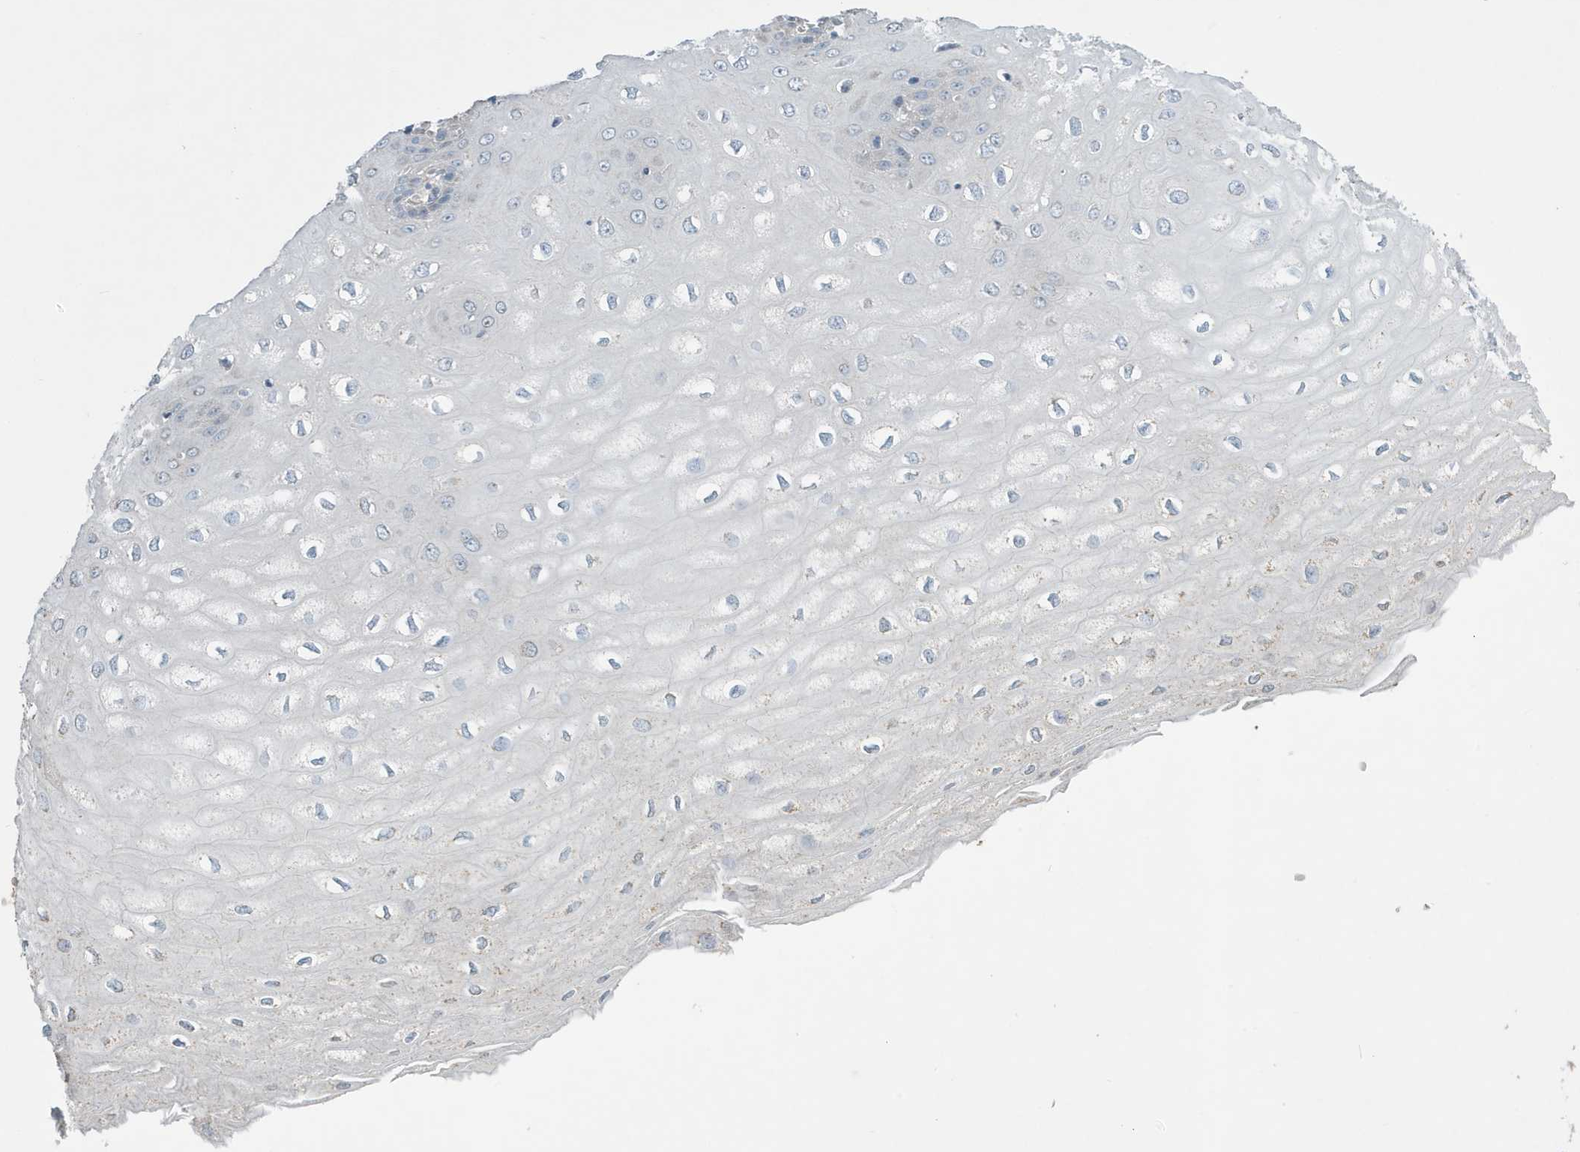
{"staining": {"intensity": "negative", "quantity": "none", "location": "none"}, "tissue": "esophagus", "cell_type": "Squamous epithelial cells", "image_type": "normal", "snomed": [{"axis": "morphology", "description": "Normal tissue, NOS"}, {"axis": "topography", "description": "Esophagus"}], "caption": "Immunohistochemistry micrograph of normal esophagus: esophagus stained with DAB reveals no significant protein expression in squamous epithelial cells. Brightfield microscopy of IHC stained with DAB (3,3'-diaminobenzidine) (brown) and hematoxylin (blue), captured at high magnification.", "gene": "UGT2B4", "patient": {"sex": "male", "age": 60}}